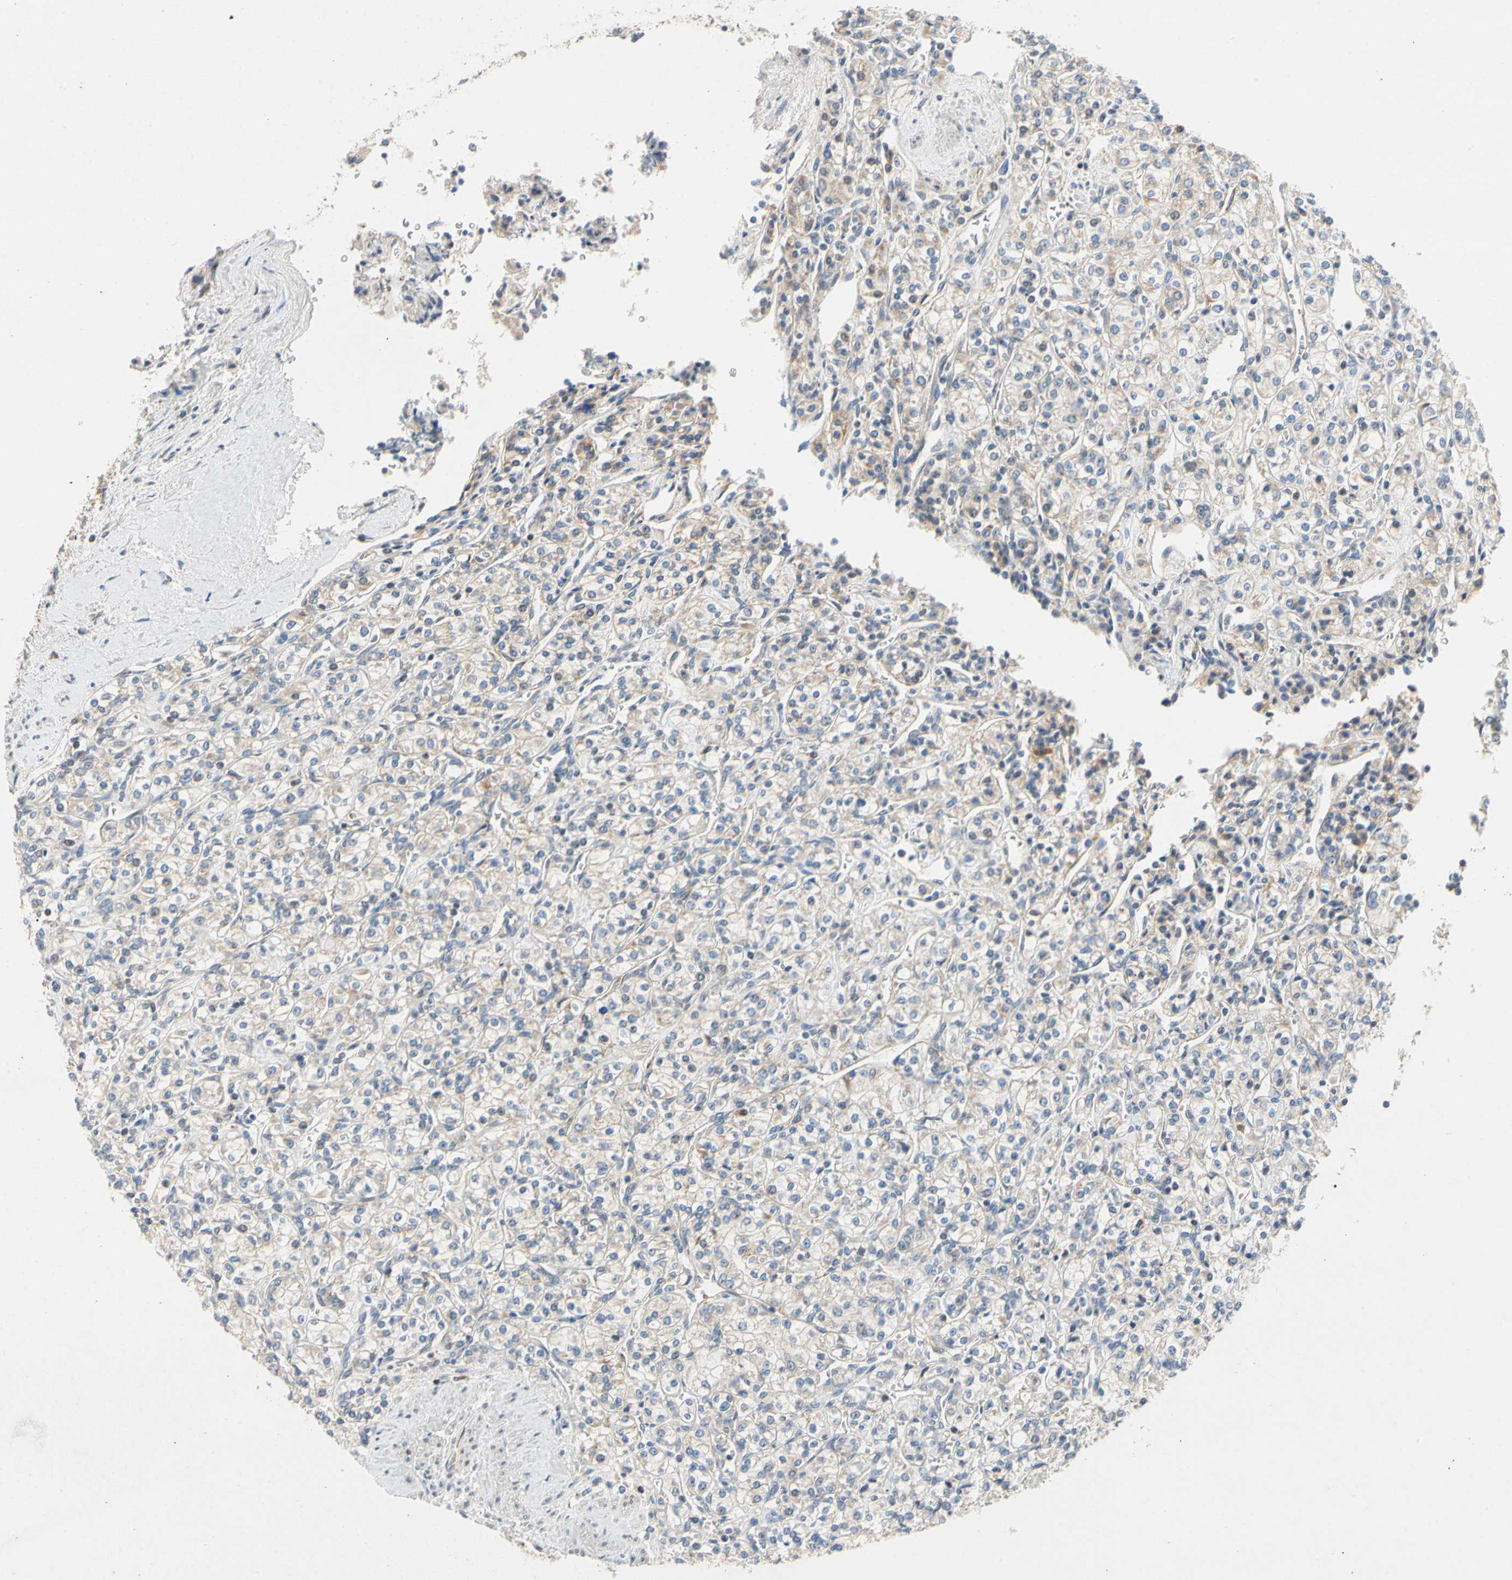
{"staining": {"intensity": "negative", "quantity": "none", "location": "none"}, "tissue": "renal cancer", "cell_type": "Tumor cells", "image_type": "cancer", "snomed": [{"axis": "morphology", "description": "Adenocarcinoma, NOS"}, {"axis": "topography", "description": "Kidney"}], "caption": "Immunohistochemistry histopathology image of neoplastic tissue: human renal cancer stained with DAB (3,3'-diaminobenzidine) demonstrates no significant protein positivity in tumor cells.", "gene": "KLHDC8B", "patient": {"sex": "male", "age": 77}}